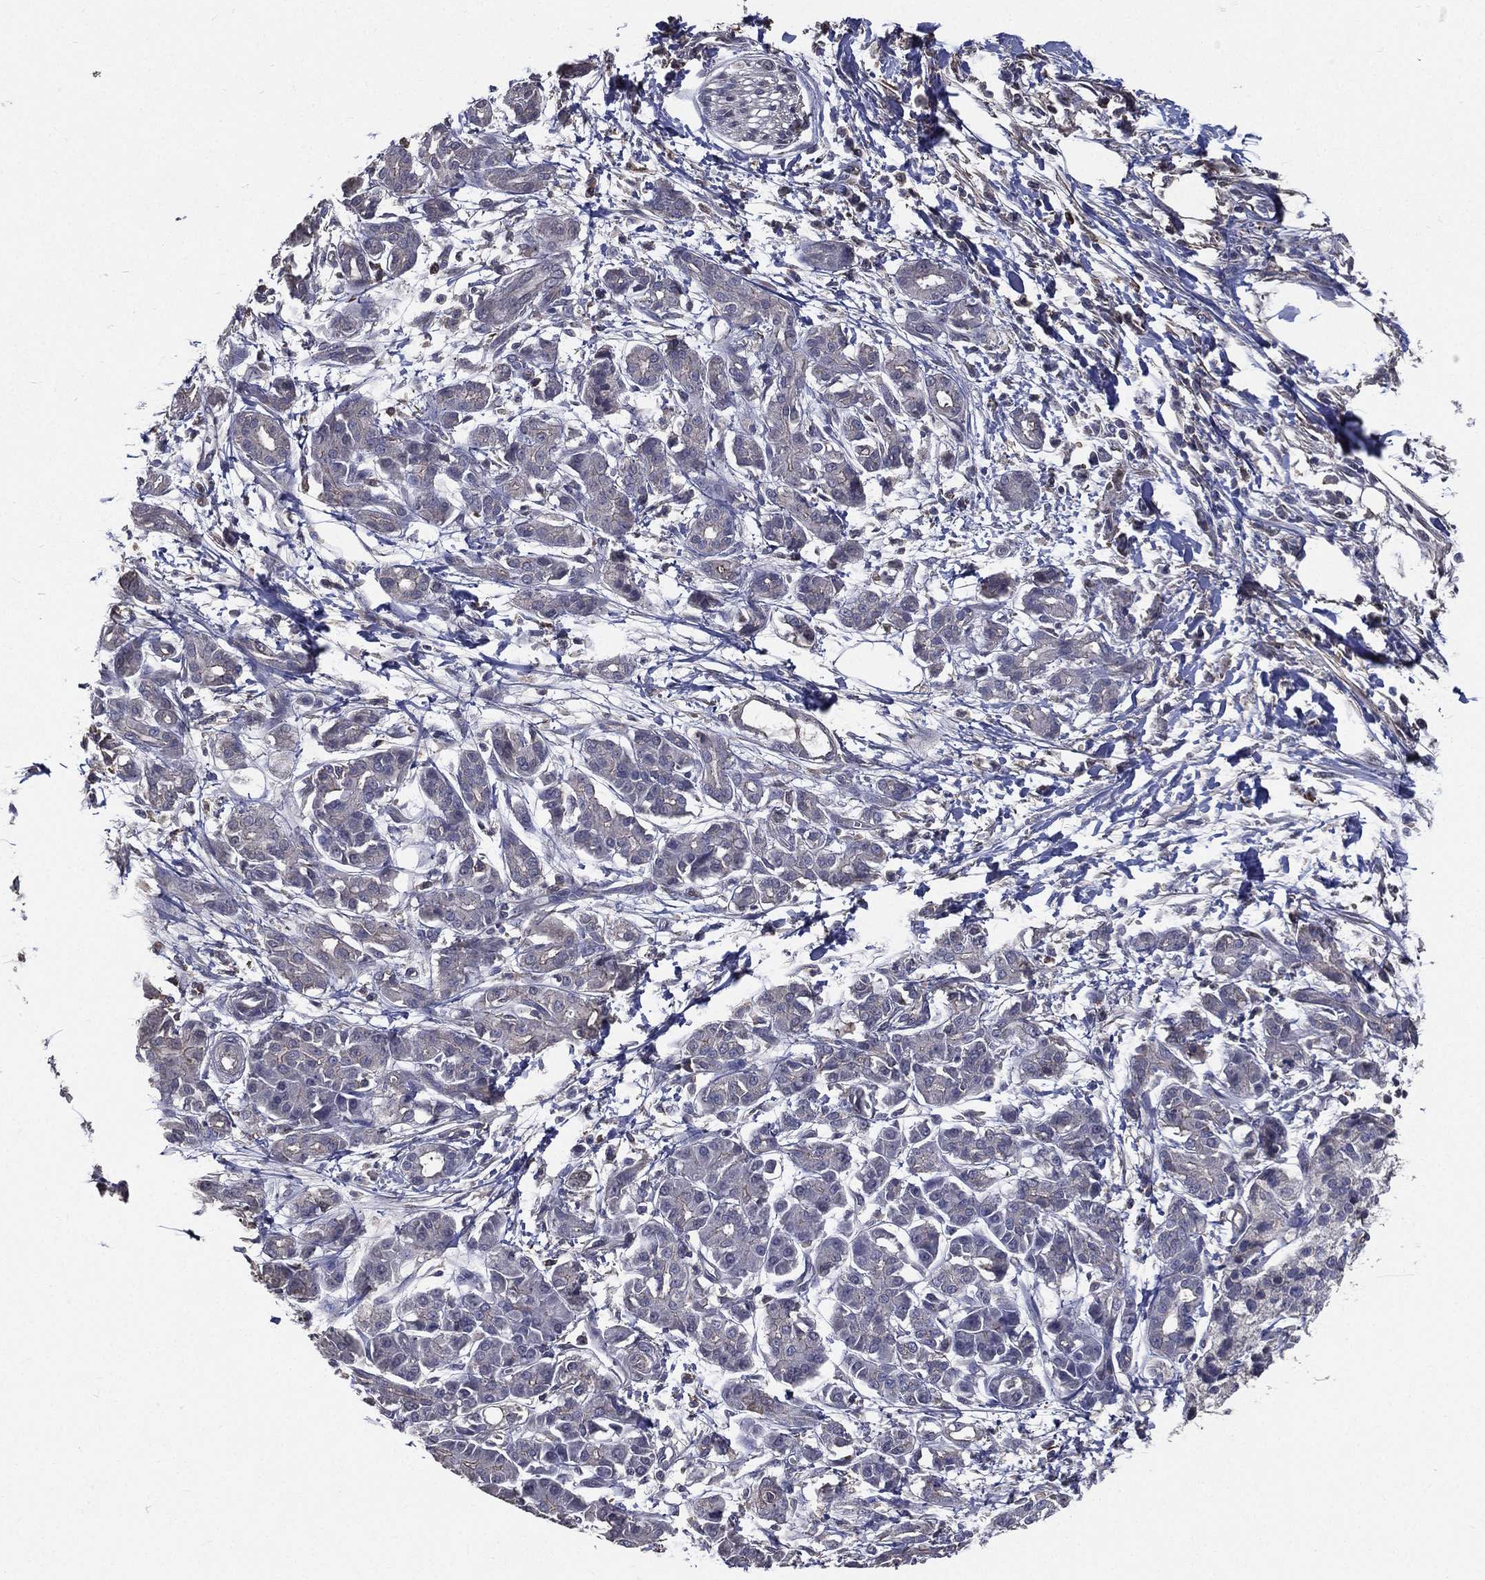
{"staining": {"intensity": "negative", "quantity": "none", "location": "none"}, "tissue": "pancreatic cancer", "cell_type": "Tumor cells", "image_type": "cancer", "snomed": [{"axis": "morphology", "description": "Adenocarcinoma, NOS"}, {"axis": "topography", "description": "Pancreas"}], "caption": "Immunohistochemistry (IHC) micrograph of neoplastic tissue: human pancreatic cancer stained with DAB (3,3'-diaminobenzidine) demonstrates no significant protein expression in tumor cells.", "gene": "SERPINB2", "patient": {"sex": "male", "age": 72}}